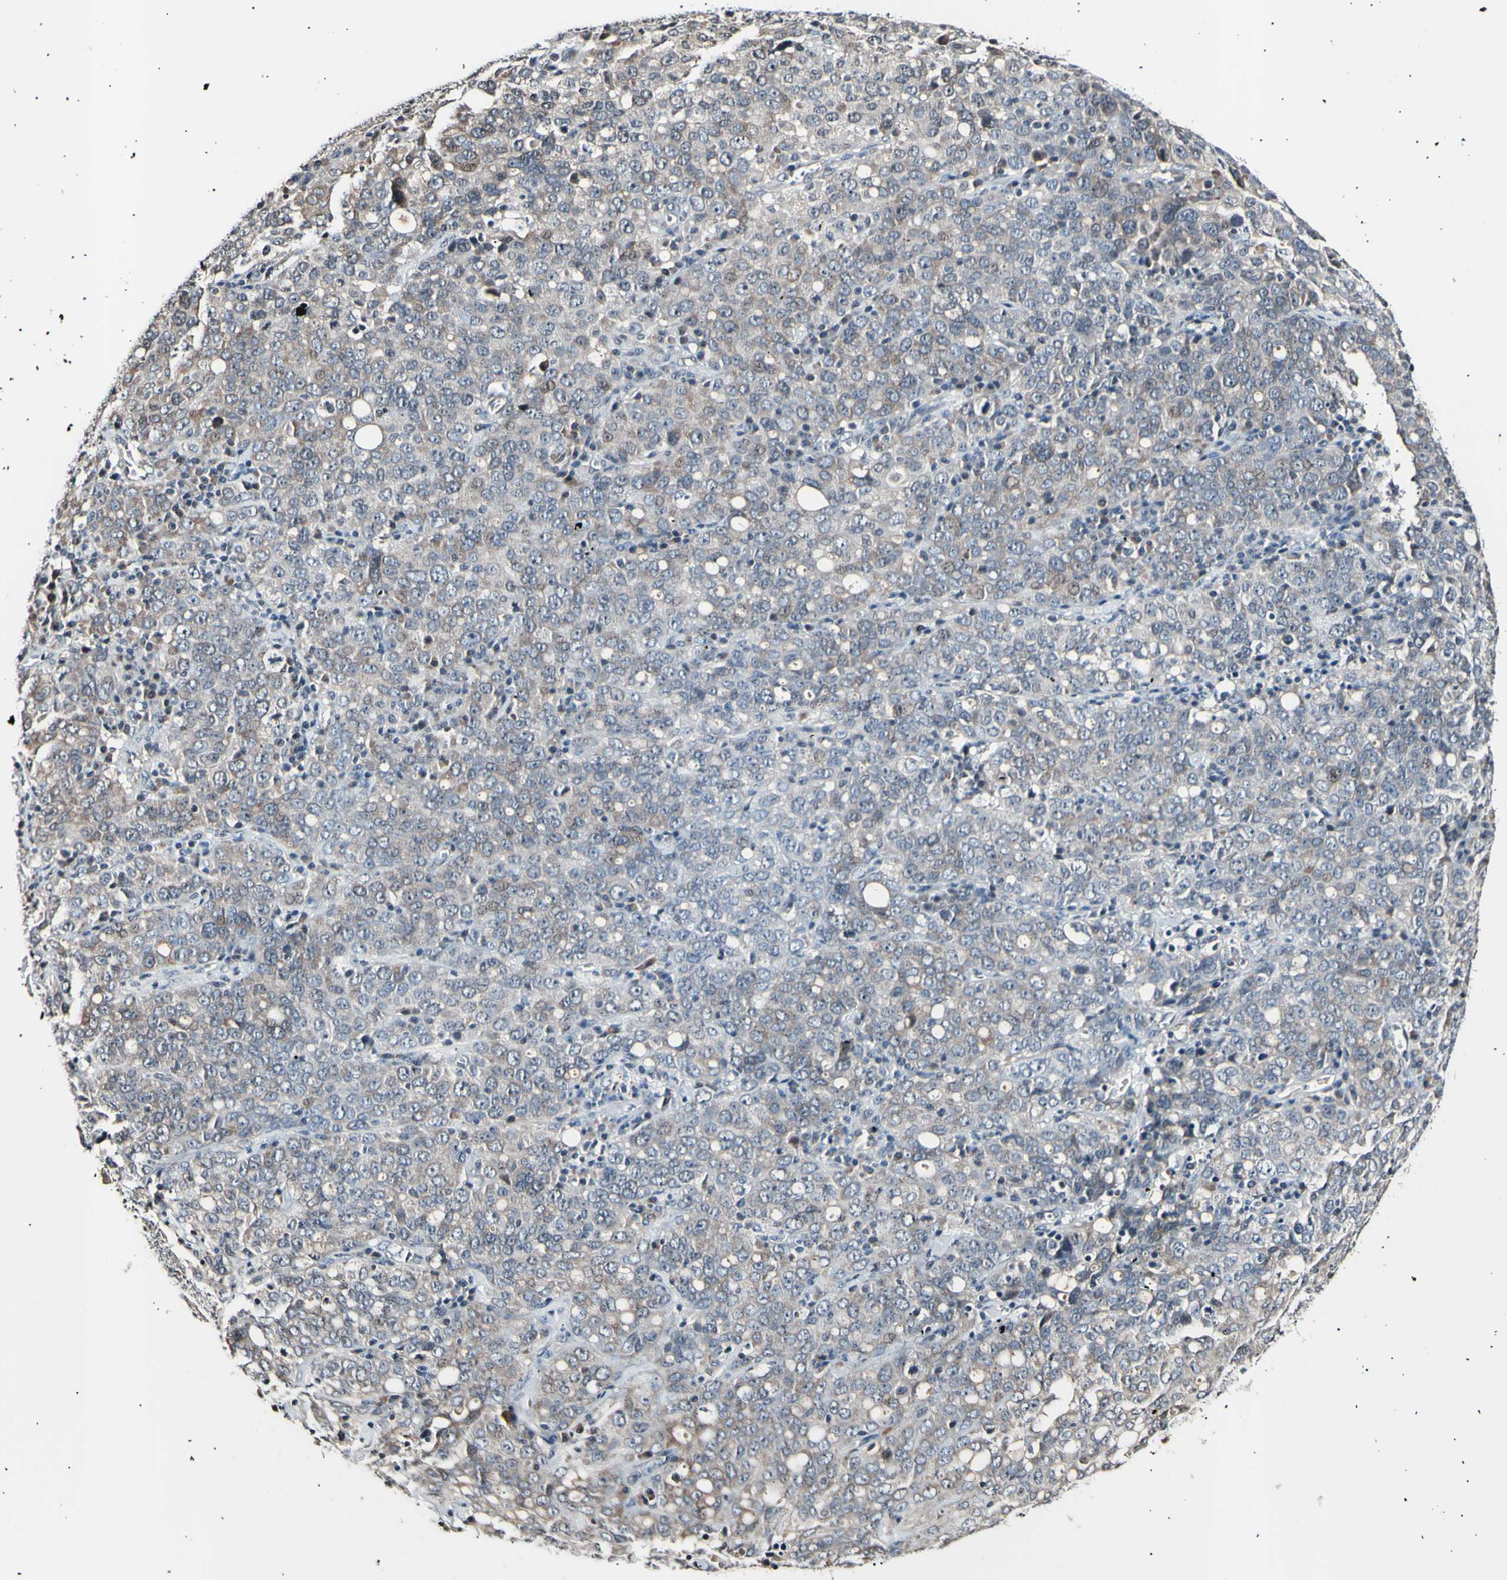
{"staining": {"intensity": "weak", "quantity": ">75%", "location": "cytoplasmic/membranous"}, "tissue": "ovarian cancer", "cell_type": "Tumor cells", "image_type": "cancer", "snomed": [{"axis": "morphology", "description": "Carcinoma, endometroid"}, {"axis": "topography", "description": "Ovary"}], "caption": "This photomicrograph displays IHC staining of human ovarian cancer, with low weak cytoplasmic/membranous positivity in about >75% of tumor cells.", "gene": "AK1", "patient": {"sex": "female", "age": 62}}